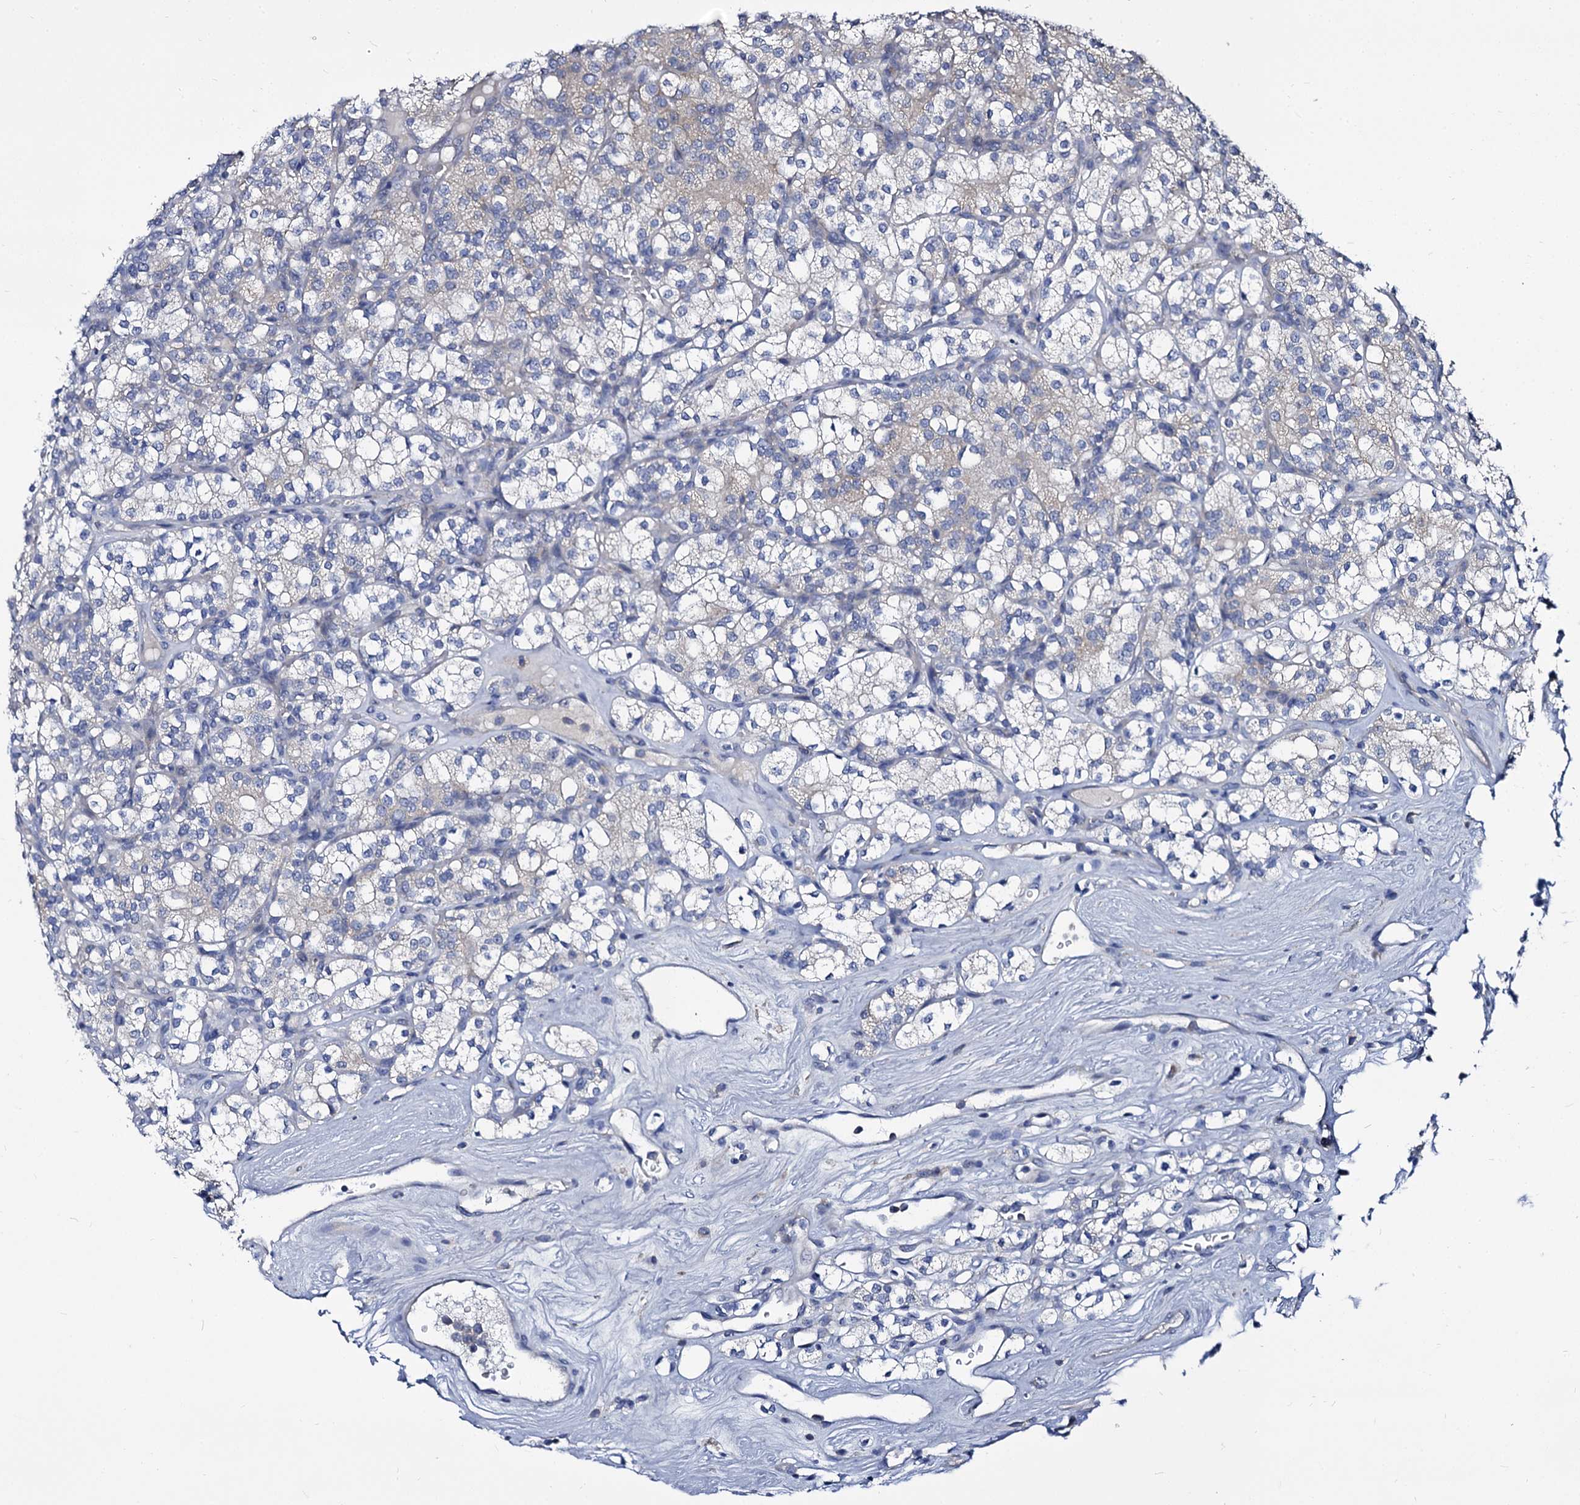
{"staining": {"intensity": "negative", "quantity": "none", "location": "none"}, "tissue": "renal cancer", "cell_type": "Tumor cells", "image_type": "cancer", "snomed": [{"axis": "morphology", "description": "Adenocarcinoma, NOS"}, {"axis": "topography", "description": "Kidney"}], "caption": "Micrograph shows no protein positivity in tumor cells of adenocarcinoma (renal) tissue.", "gene": "PANX2", "patient": {"sex": "male", "age": 77}}